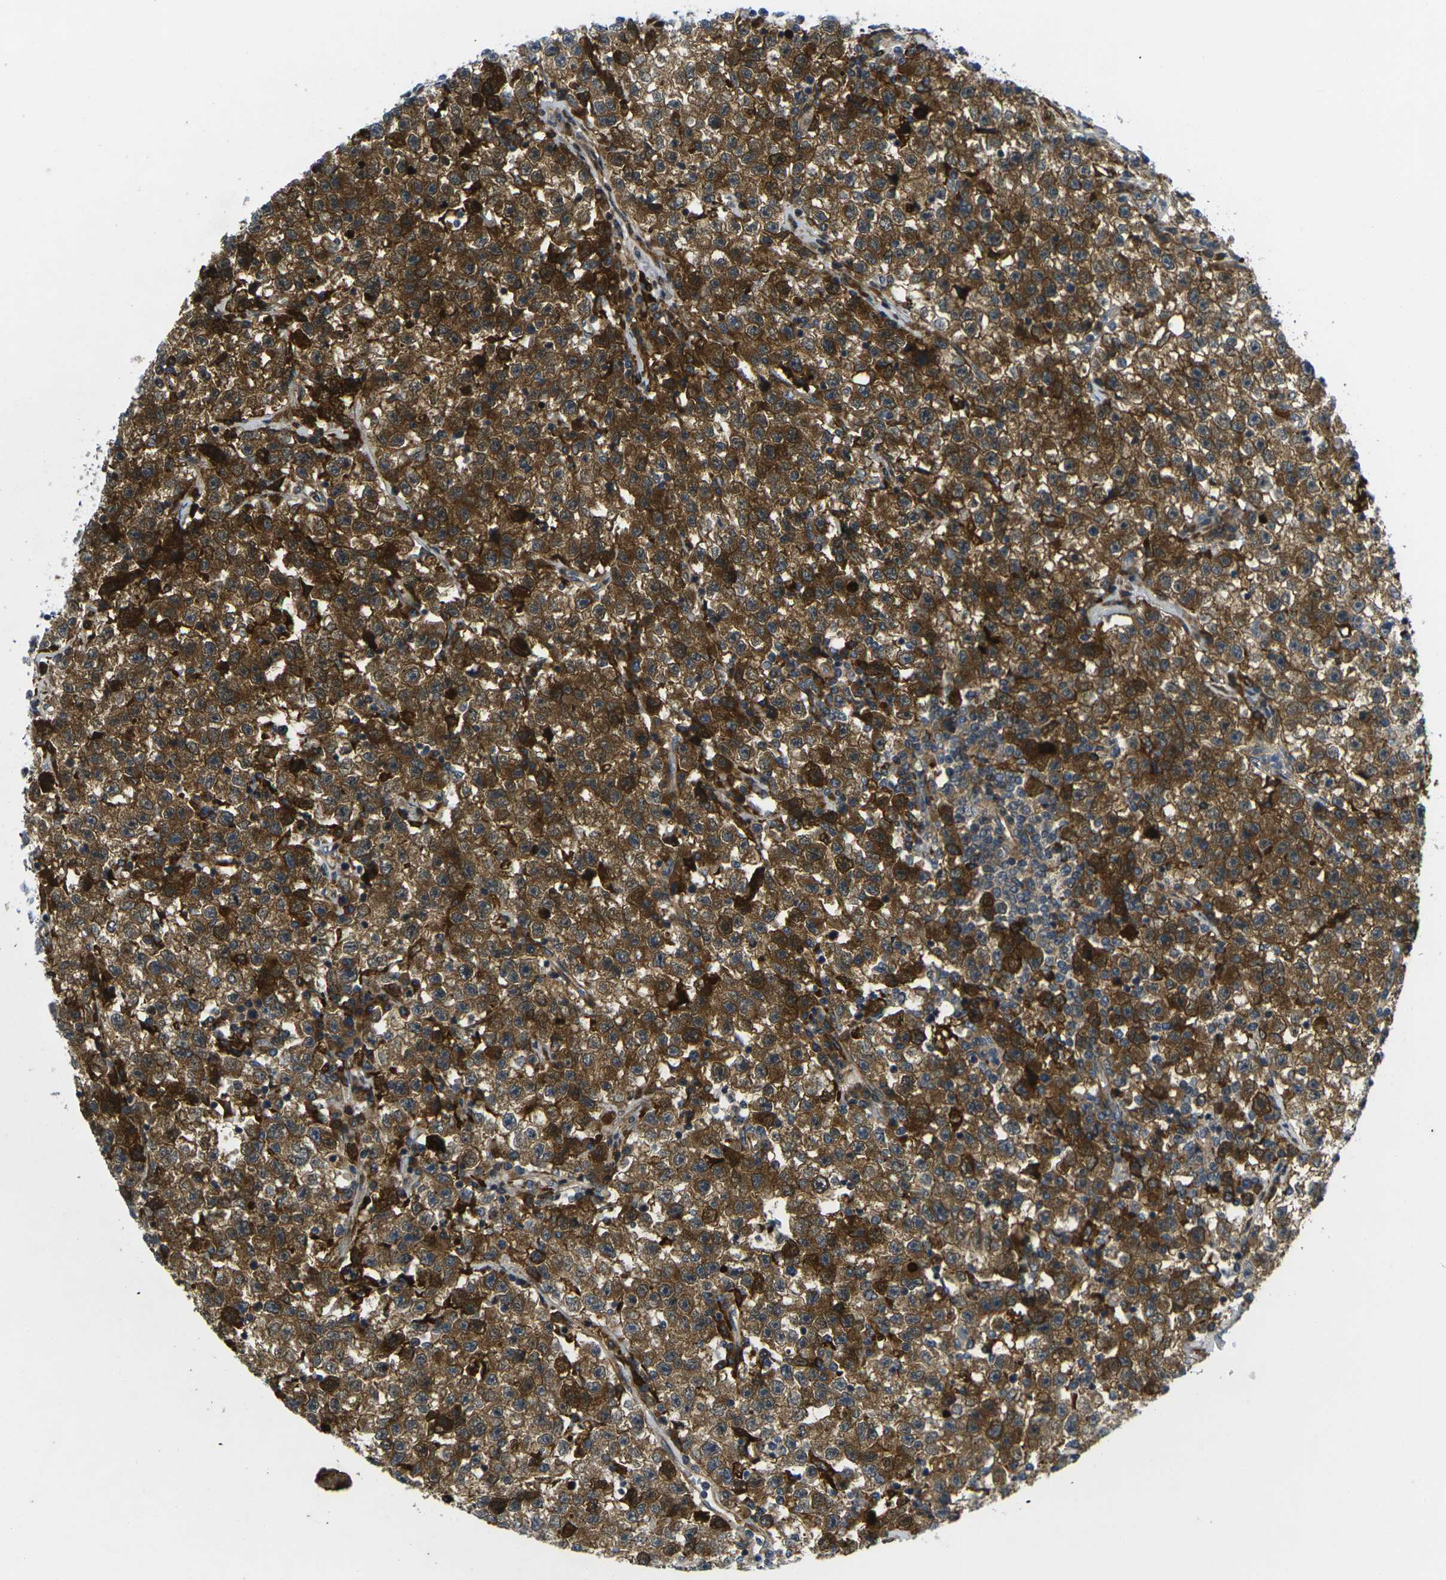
{"staining": {"intensity": "strong", "quantity": ">75%", "location": "cytoplasmic/membranous"}, "tissue": "testis cancer", "cell_type": "Tumor cells", "image_type": "cancer", "snomed": [{"axis": "morphology", "description": "Seminoma, NOS"}, {"axis": "topography", "description": "Testis"}], "caption": "Immunohistochemical staining of seminoma (testis) demonstrates high levels of strong cytoplasmic/membranous positivity in approximately >75% of tumor cells.", "gene": "ROBO2", "patient": {"sex": "male", "age": 22}}